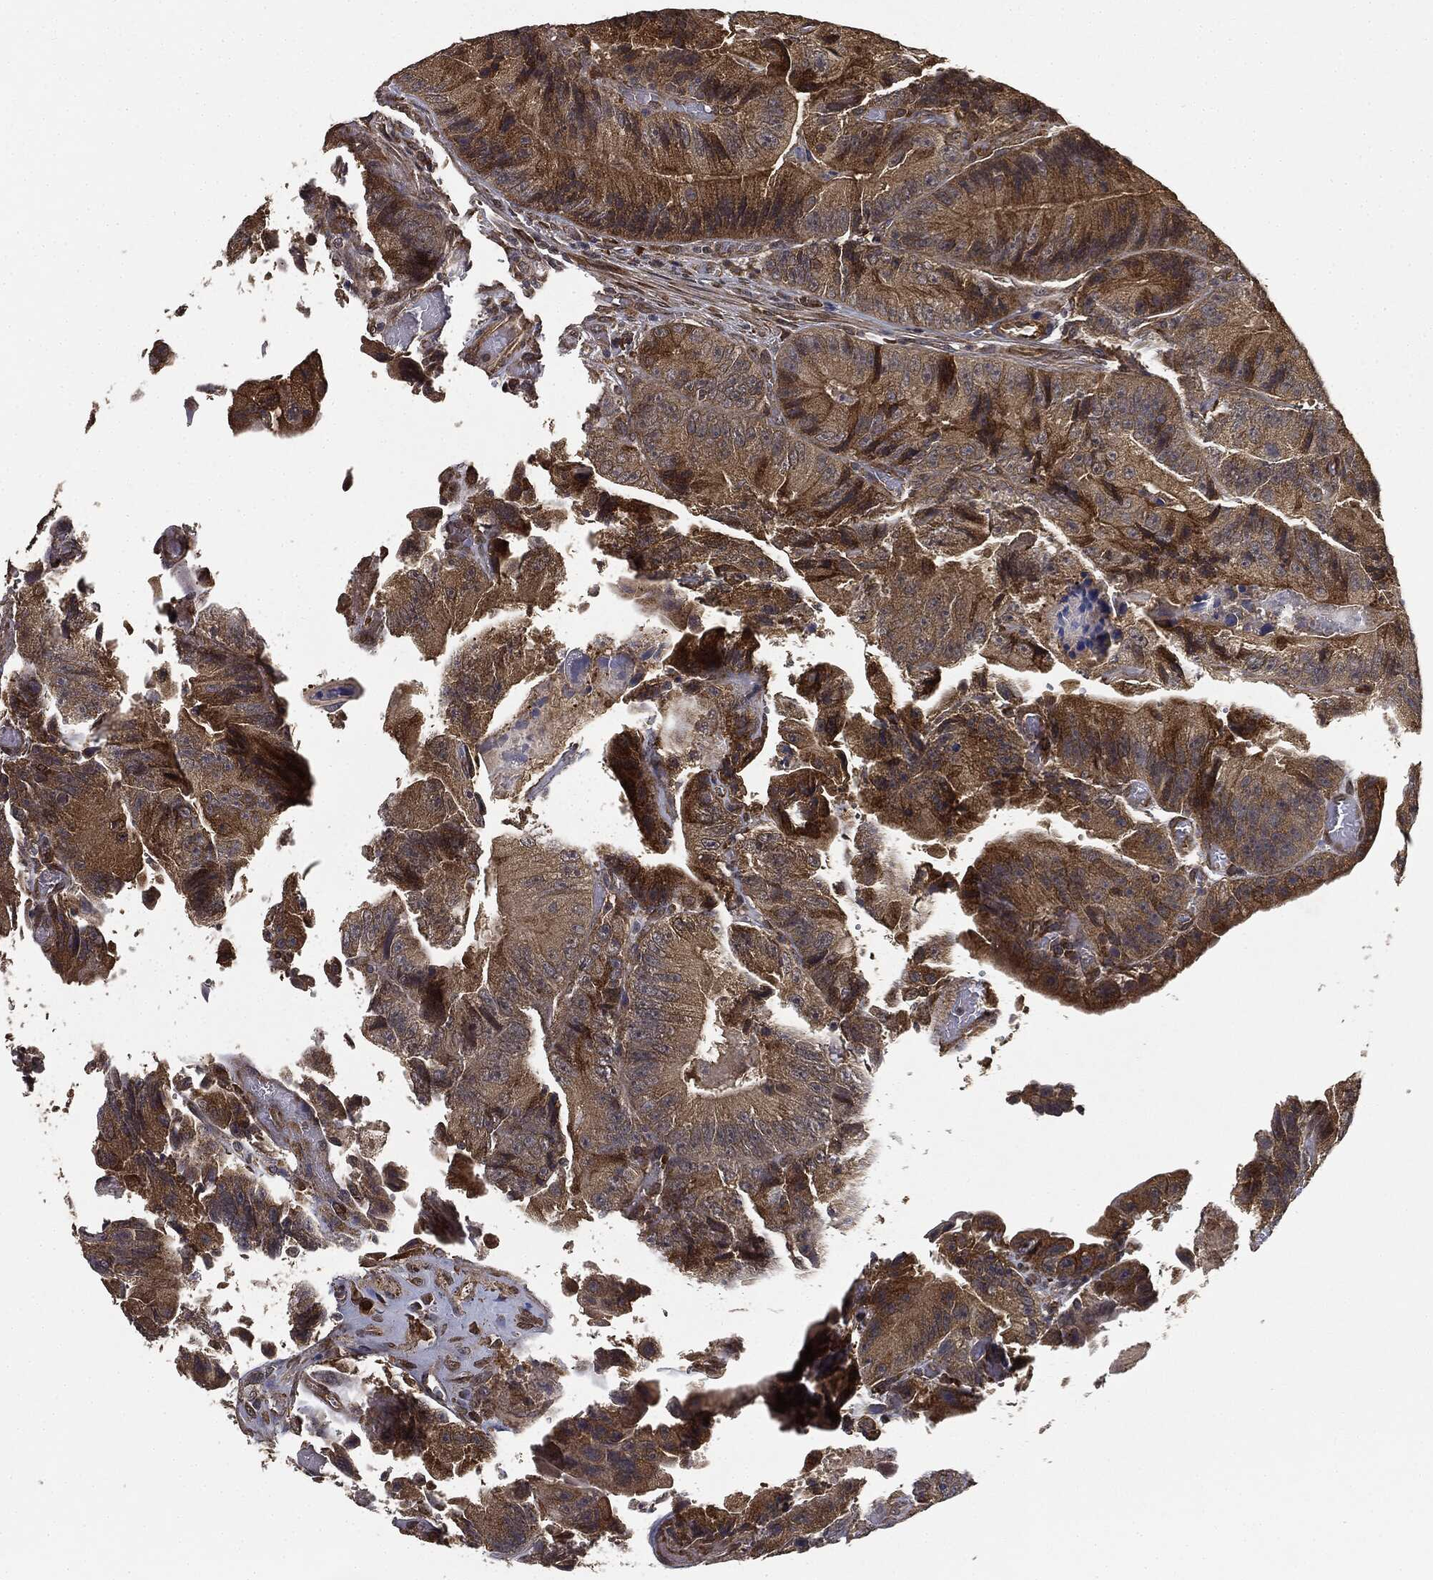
{"staining": {"intensity": "moderate", "quantity": ">75%", "location": "cytoplasmic/membranous"}, "tissue": "colorectal cancer", "cell_type": "Tumor cells", "image_type": "cancer", "snomed": [{"axis": "morphology", "description": "Adenocarcinoma, NOS"}, {"axis": "topography", "description": "Colon"}], "caption": "This photomicrograph displays adenocarcinoma (colorectal) stained with IHC to label a protein in brown. The cytoplasmic/membranous of tumor cells show moderate positivity for the protein. Nuclei are counter-stained blue.", "gene": "MIER2", "patient": {"sex": "female", "age": 86}}